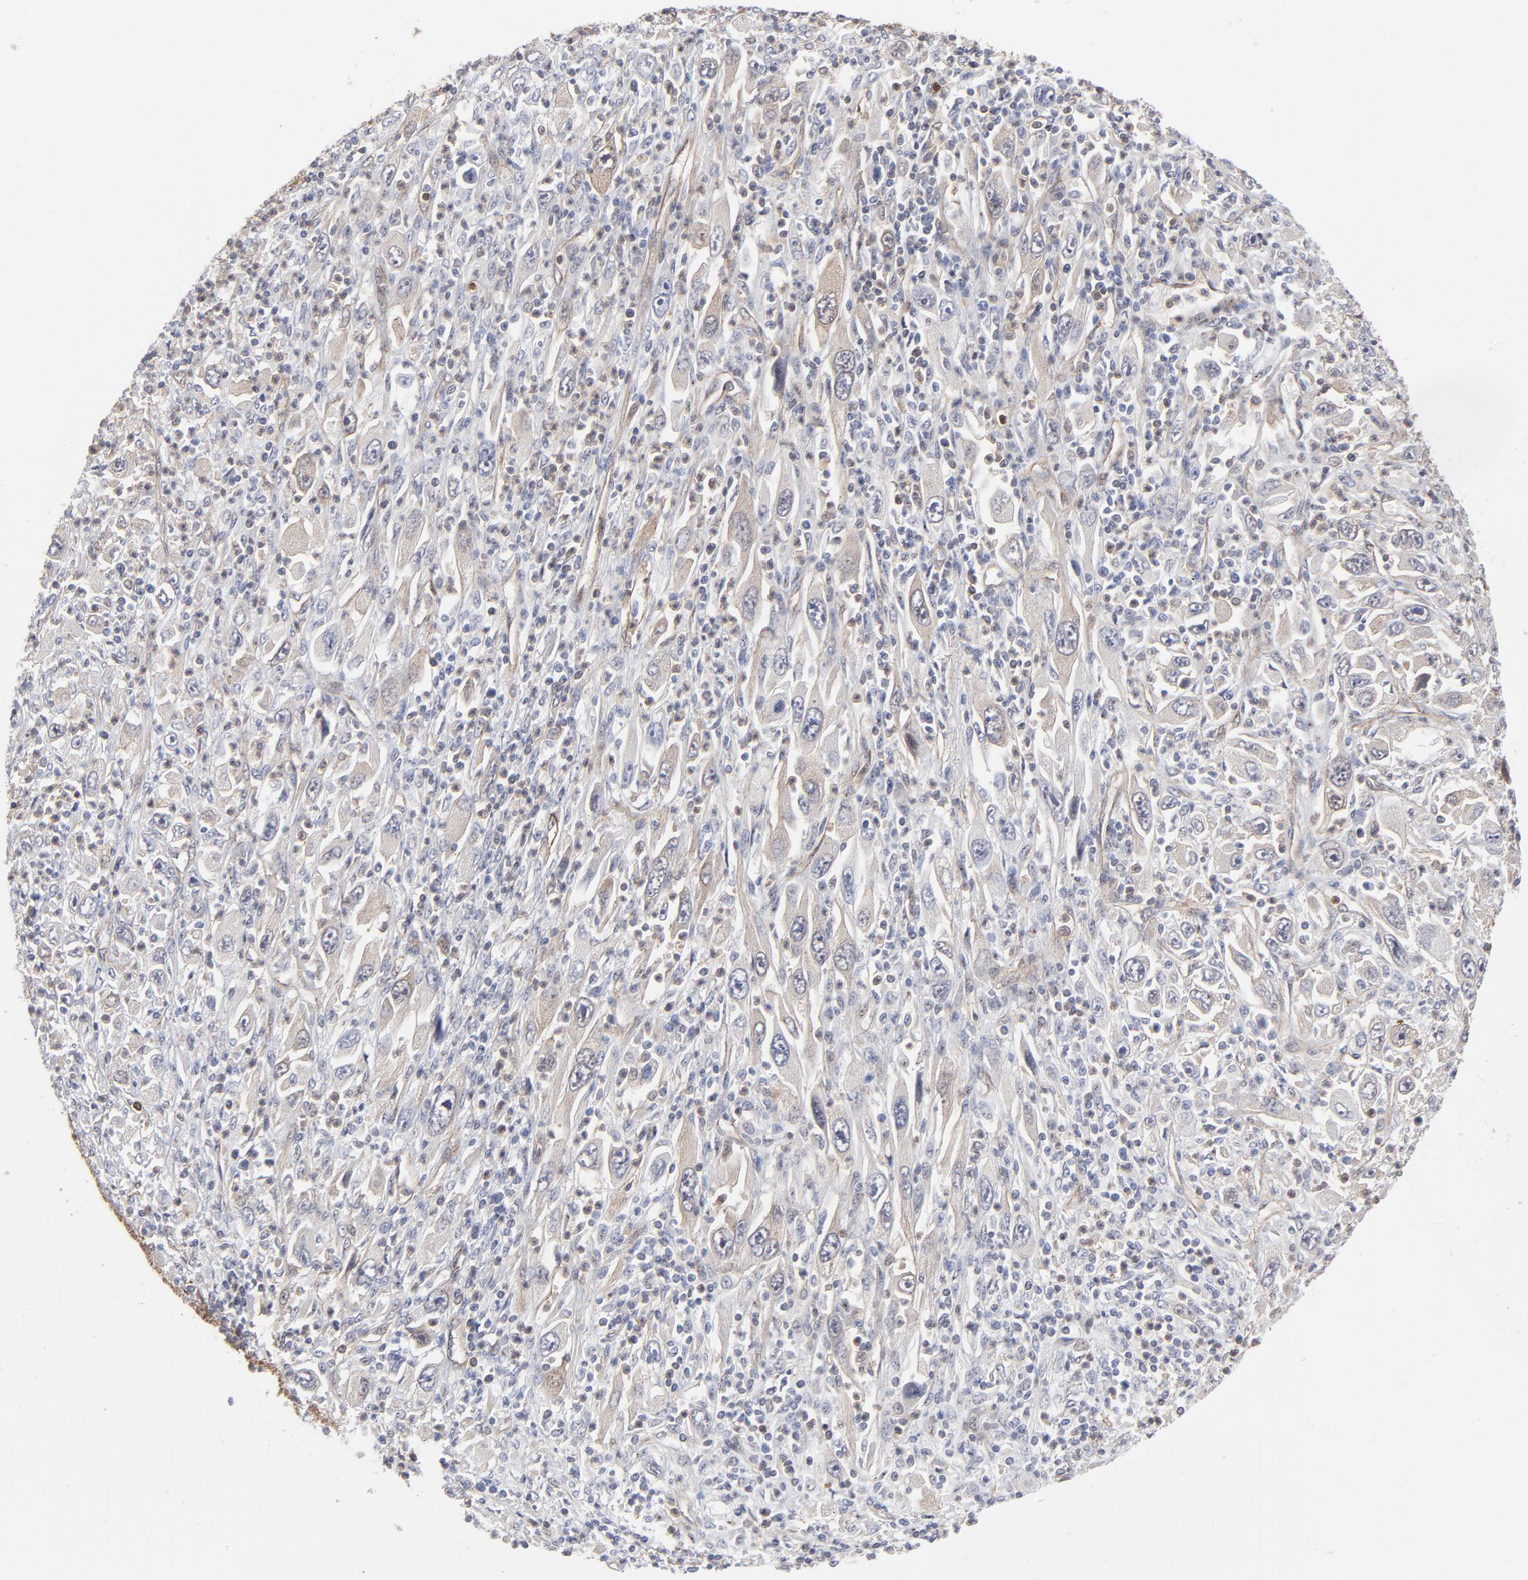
{"staining": {"intensity": "moderate", "quantity": ">75%", "location": "cytoplasmic/membranous"}, "tissue": "melanoma", "cell_type": "Tumor cells", "image_type": "cancer", "snomed": [{"axis": "morphology", "description": "Malignant melanoma, Metastatic site"}, {"axis": "topography", "description": "Skin"}], "caption": "A medium amount of moderate cytoplasmic/membranous positivity is present in about >75% of tumor cells in malignant melanoma (metastatic site) tissue.", "gene": "PXN", "patient": {"sex": "female", "age": 56}}